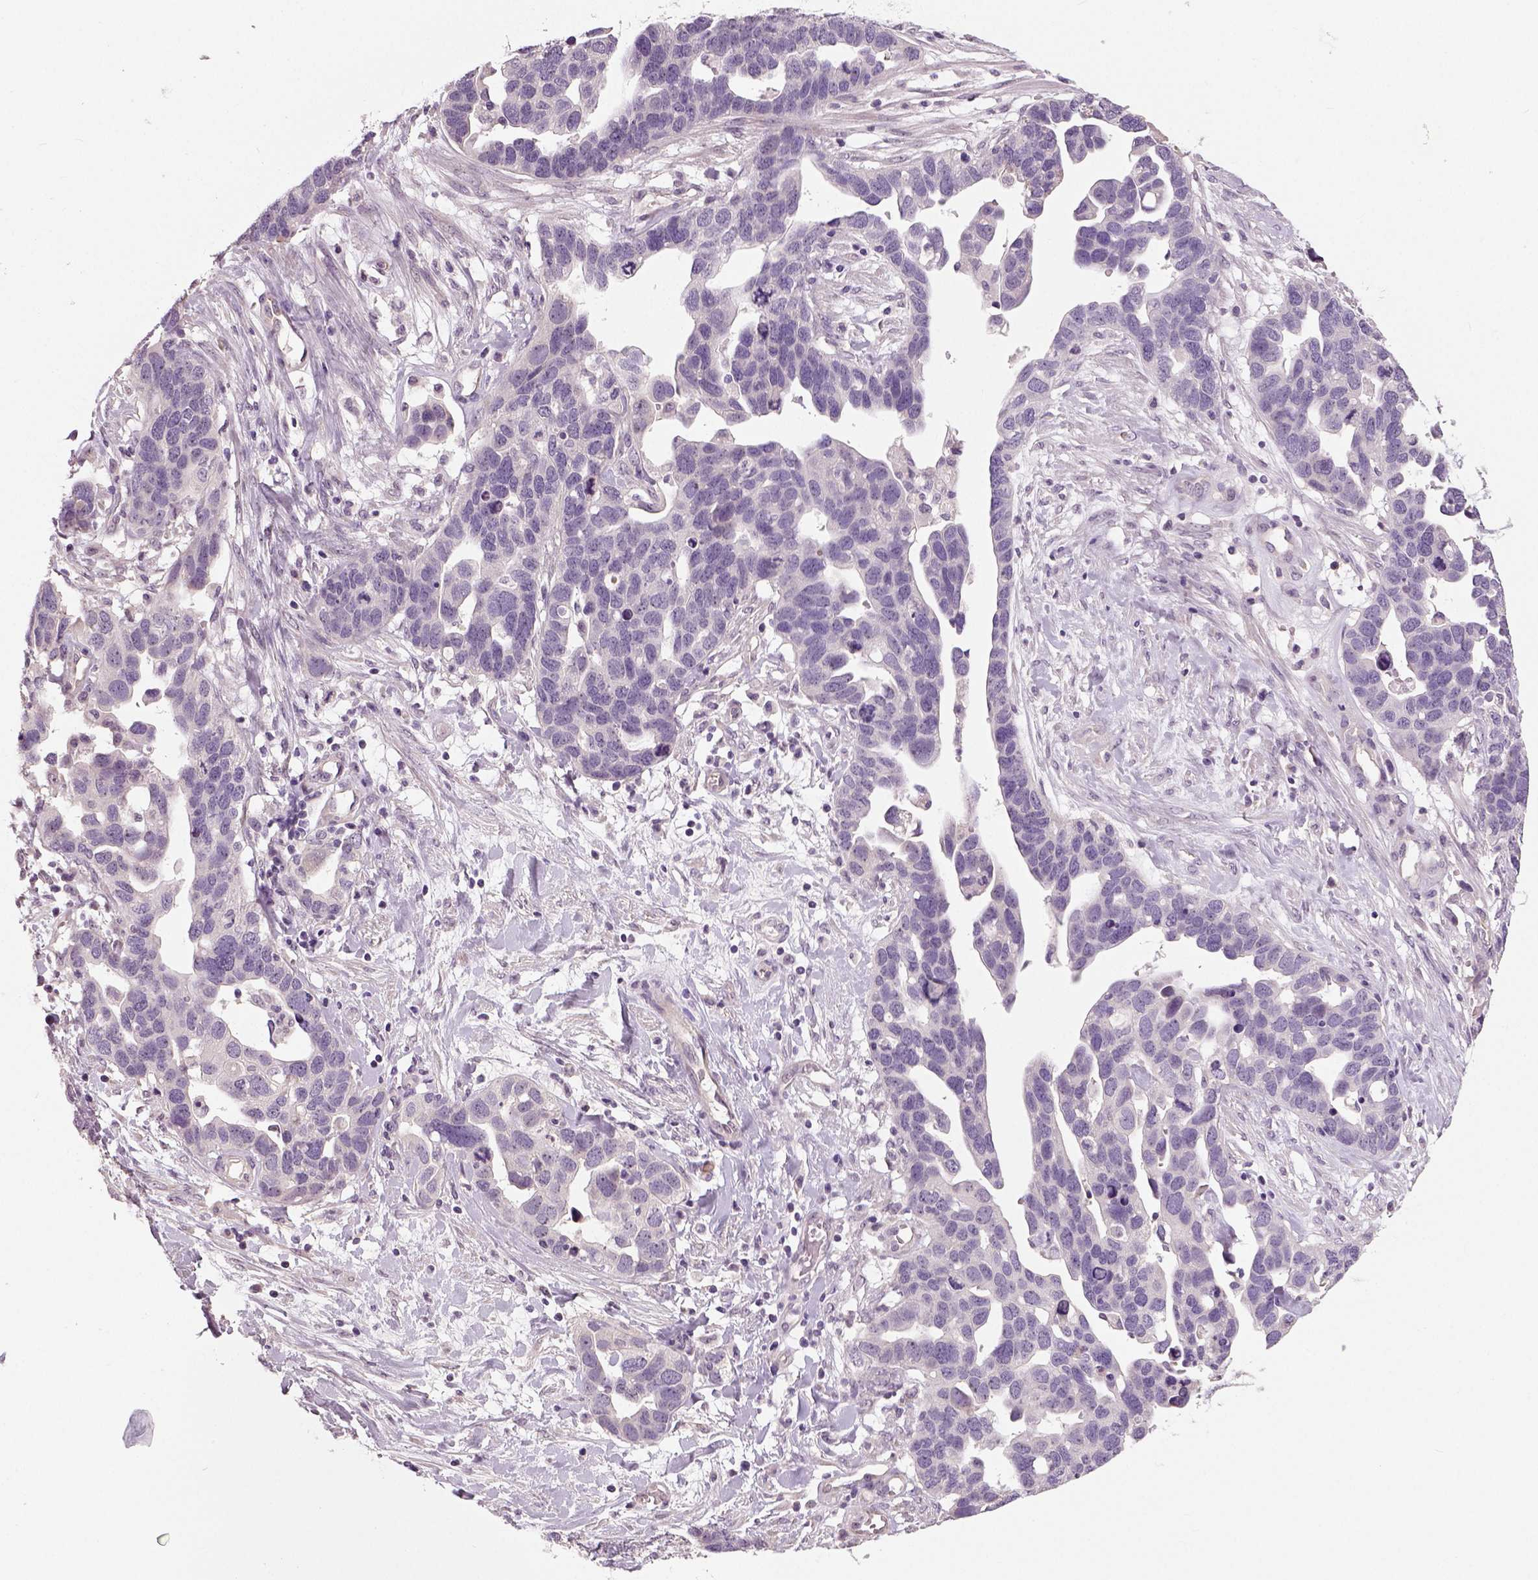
{"staining": {"intensity": "negative", "quantity": "none", "location": "none"}, "tissue": "ovarian cancer", "cell_type": "Tumor cells", "image_type": "cancer", "snomed": [{"axis": "morphology", "description": "Cystadenocarcinoma, serous, NOS"}, {"axis": "topography", "description": "Ovary"}], "caption": "This is a image of immunohistochemistry (IHC) staining of serous cystadenocarcinoma (ovarian), which shows no positivity in tumor cells.", "gene": "NECAB1", "patient": {"sex": "female", "age": 54}}